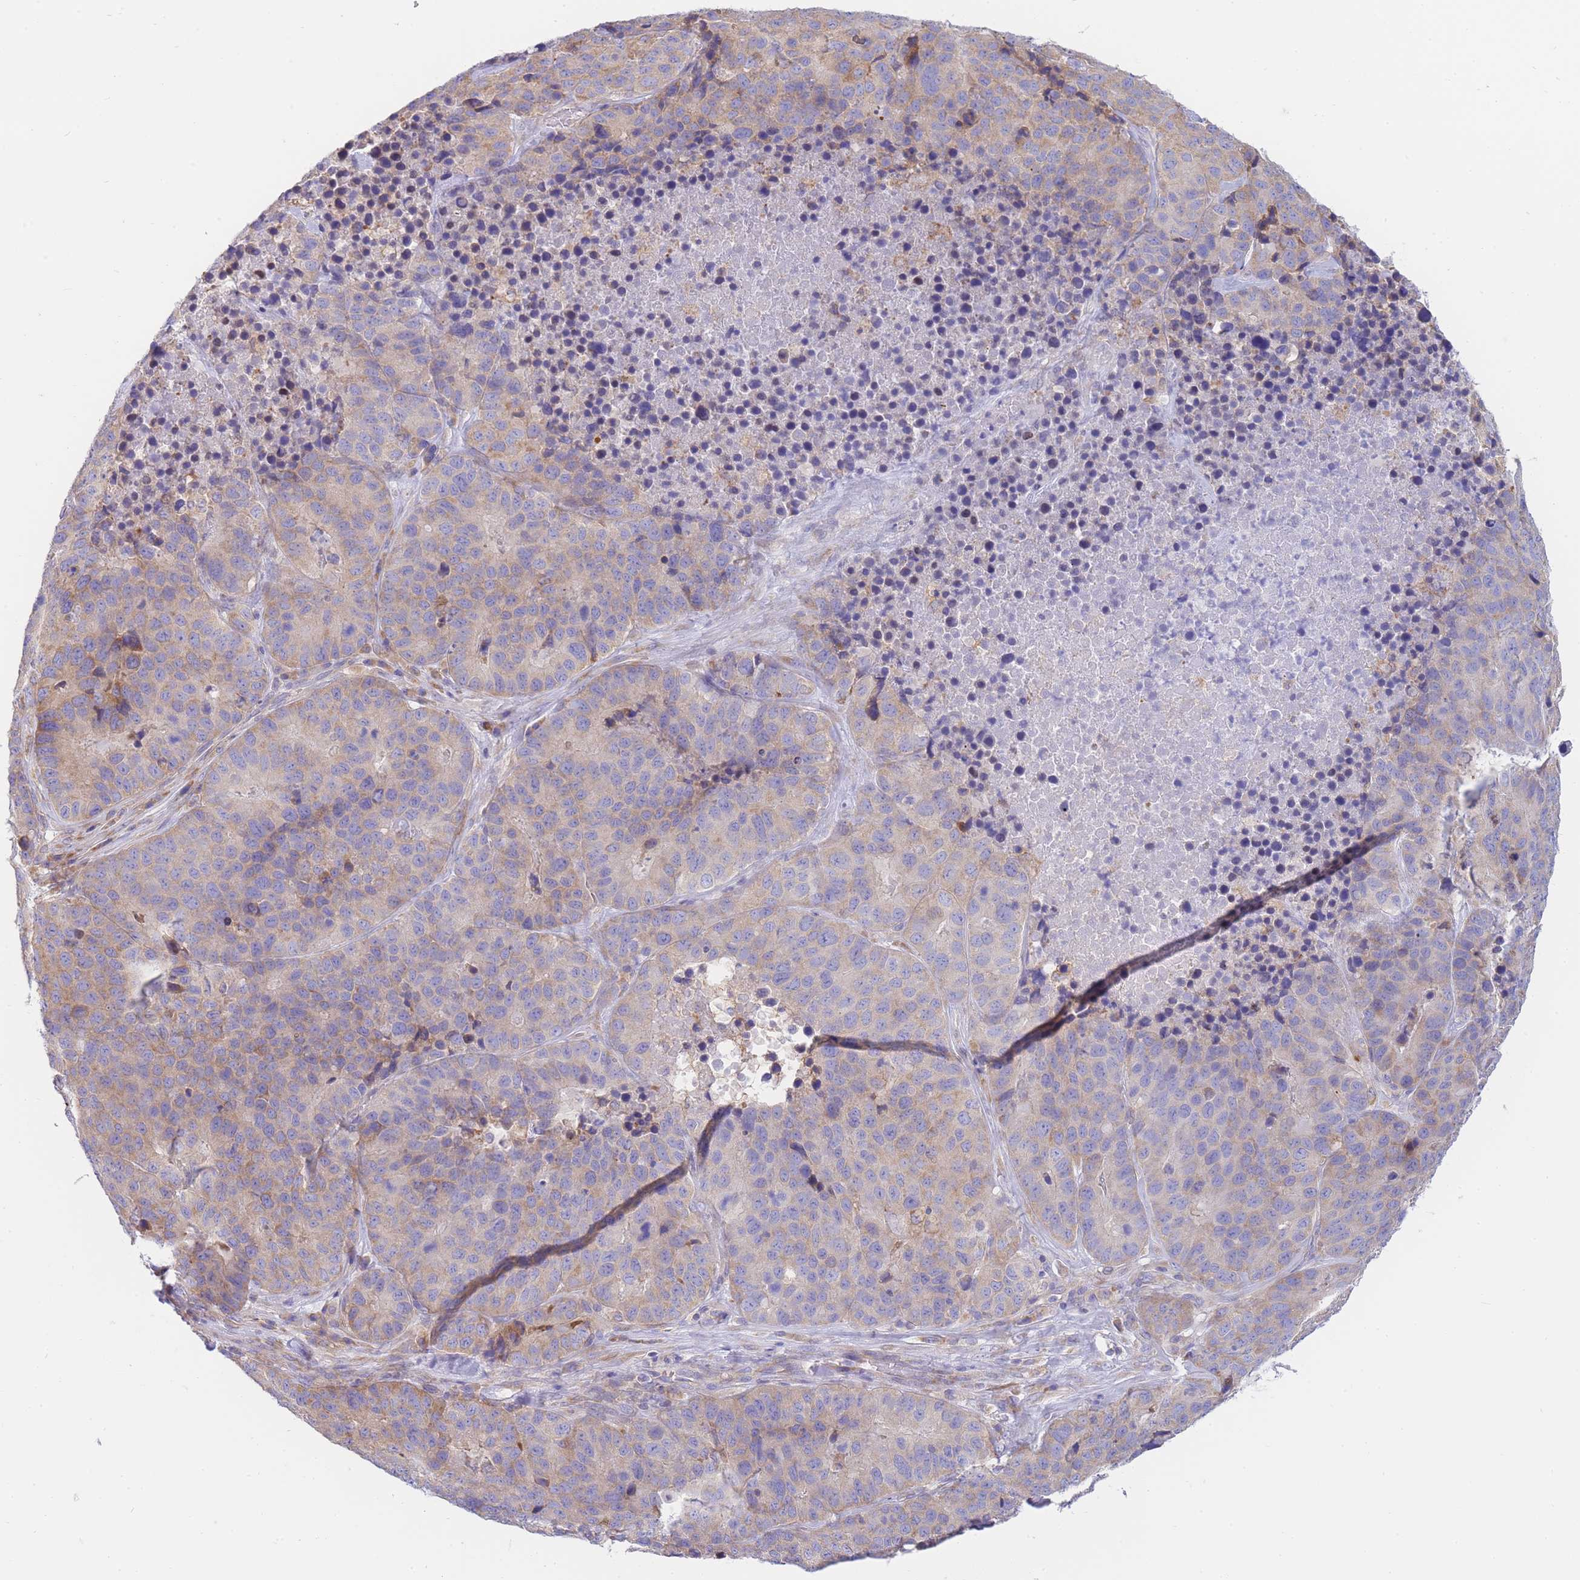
{"staining": {"intensity": "weak", "quantity": ">75%", "location": "cytoplasmic/membranous"}, "tissue": "stomach cancer", "cell_type": "Tumor cells", "image_type": "cancer", "snomed": [{"axis": "morphology", "description": "Adenocarcinoma, NOS"}, {"axis": "topography", "description": "Stomach"}], "caption": "Stomach cancer stained with a protein marker displays weak staining in tumor cells.", "gene": "SH2B2", "patient": {"sex": "male", "age": 71}}